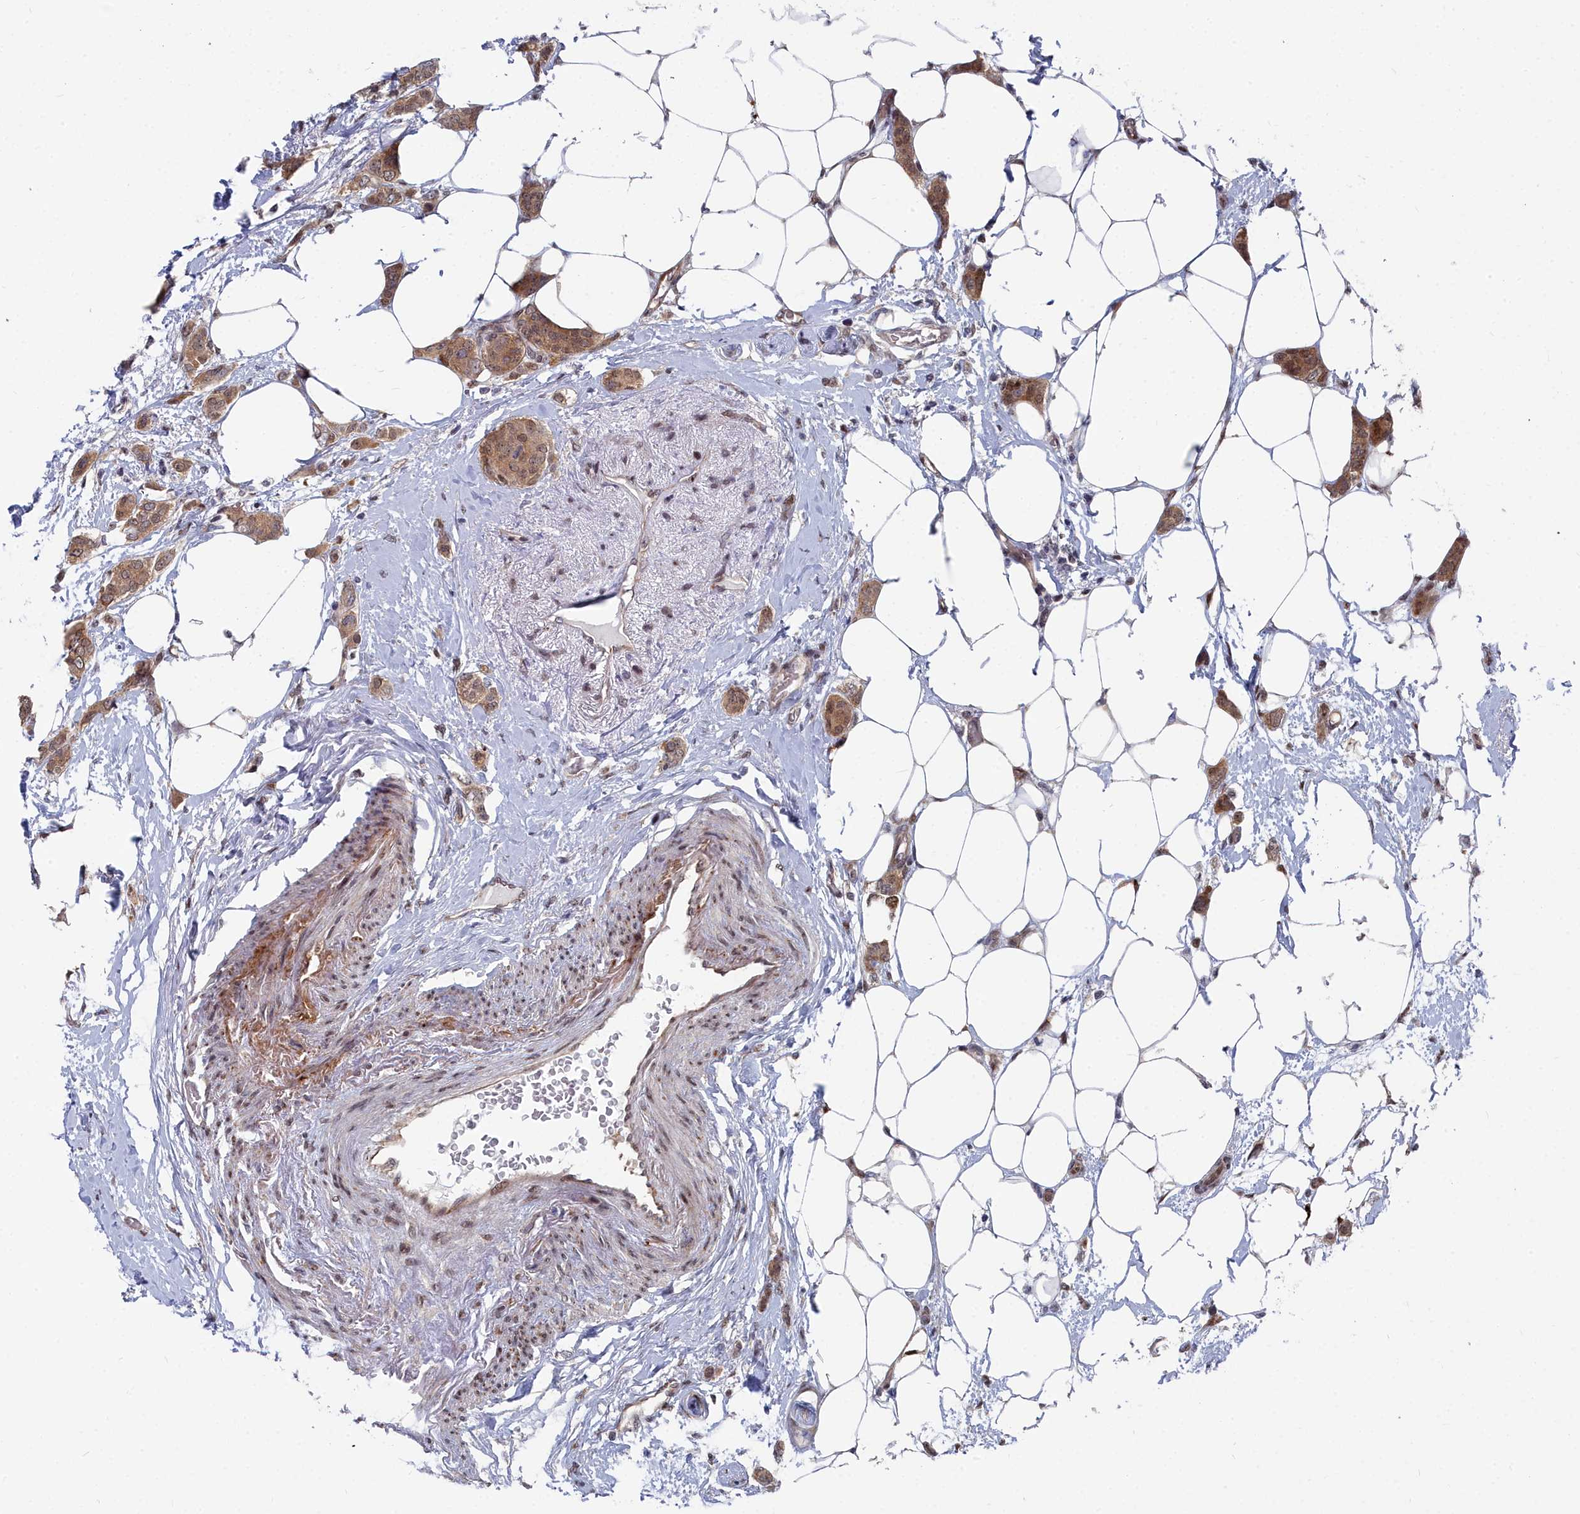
{"staining": {"intensity": "moderate", "quantity": ">75%", "location": "cytoplasmic/membranous,nuclear"}, "tissue": "breast cancer", "cell_type": "Tumor cells", "image_type": "cancer", "snomed": [{"axis": "morphology", "description": "Duct carcinoma"}, {"axis": "topography", "description": "Breast"}], "caption": "There is medium levels of moderate cytoplasmic/membranous and nuclear expression in tumor cells of breast invasive ductal carcinoma, as demonstrated by immunohistochemical staining (brown color).", "gene": "RPS27A", "patient": {"sex": "female", "age": 72}}